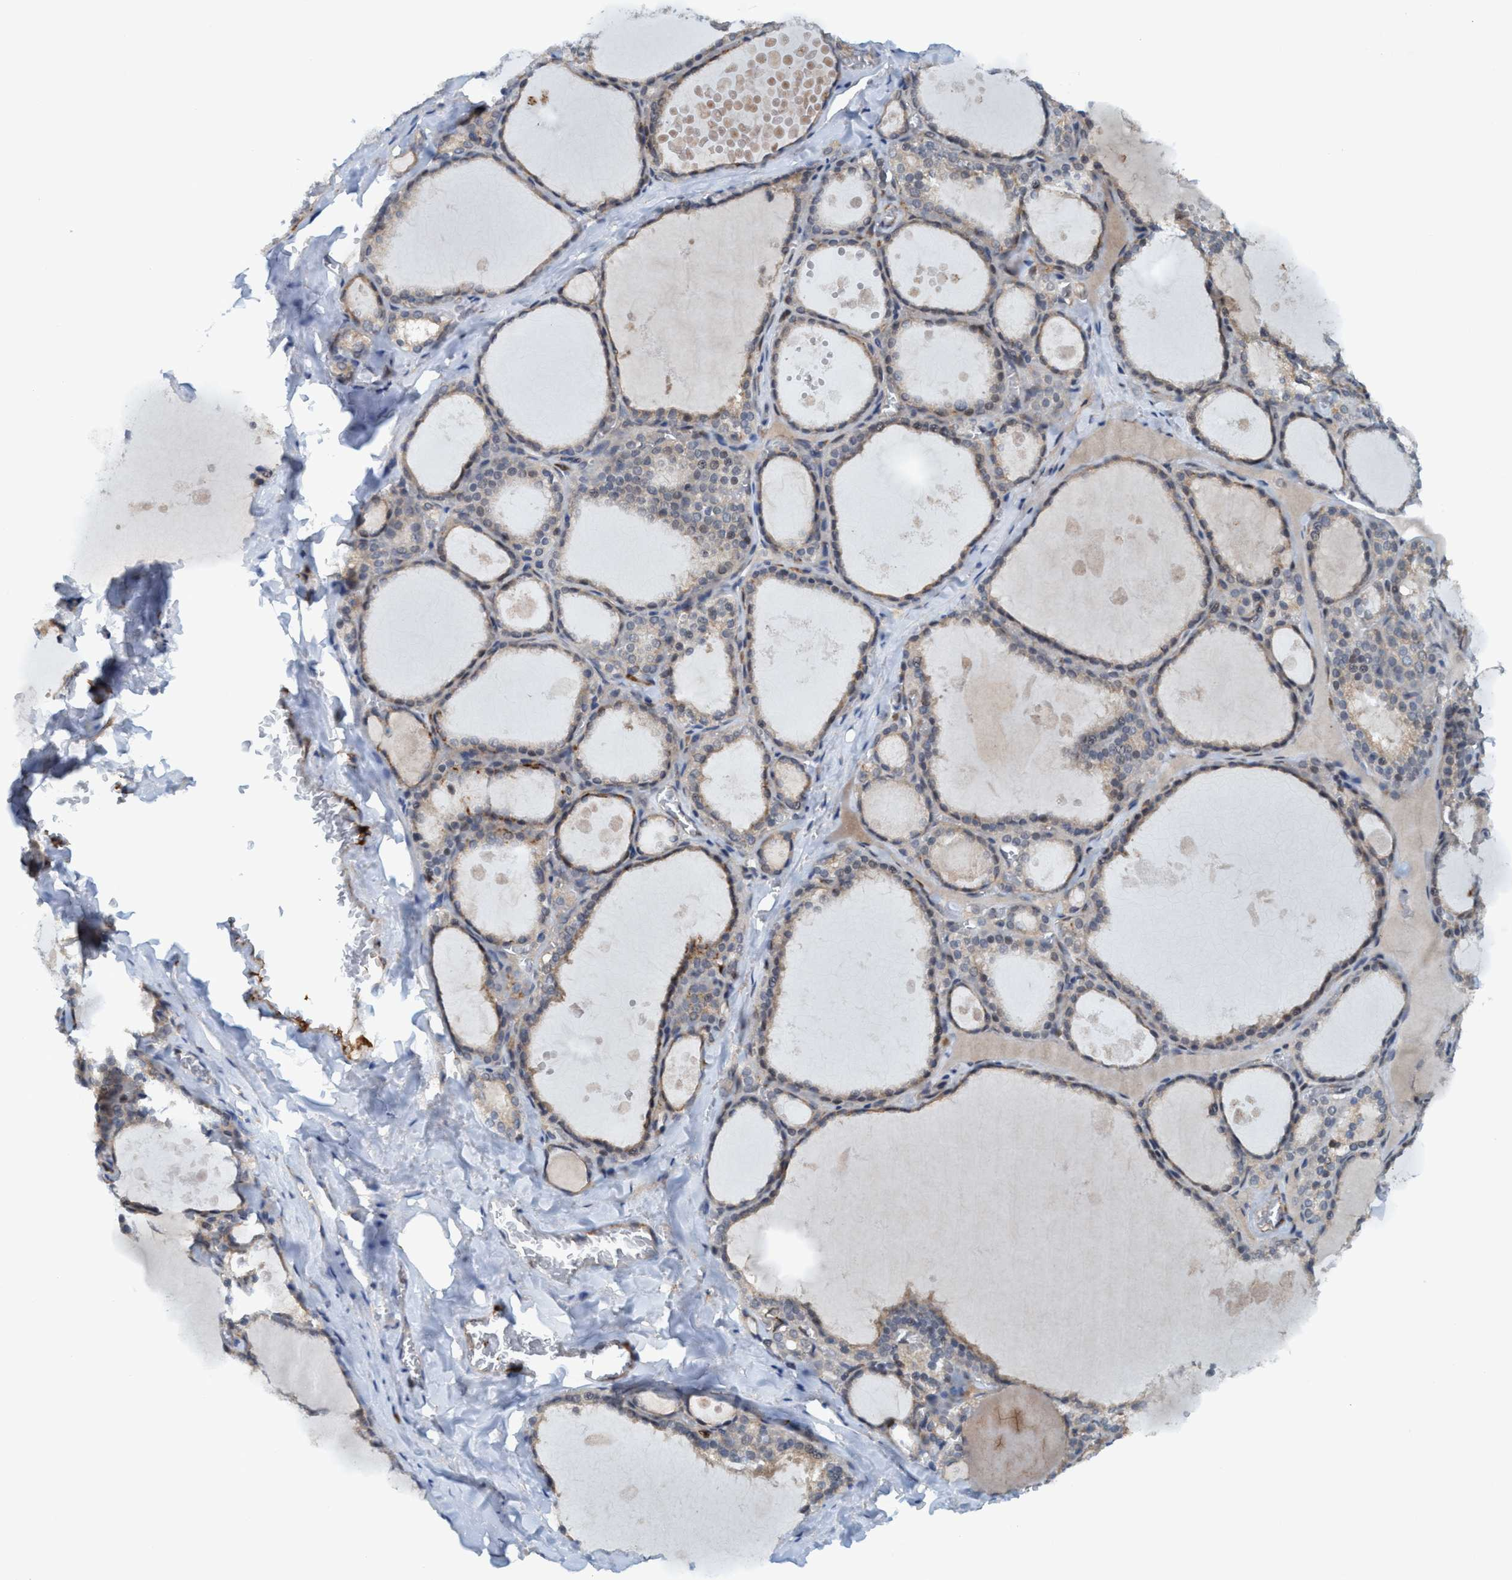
{"staining": {"intensity": "weak", "quantity": ">75%", "location": "cytoplasmic/membranous"}, "tissue": "thyroid gland", "cell_type": "Glandular cells", "image_type": "normal", "snomed": [{"axis": "morphology", "description": "Normal tissue, NOS"}, {"axis": "topography", "description": "Thyroid gland"}], "caption": "Benign thyroid gland was stained to show a protein in brown. There is low levels of weak cytoplasmic/membranous staining in about >75% of glandular cells. The protein of interest is stained brown, and the nuclei are stained in blue (DAB IHC with brightfield microscopy, high magnification).", "gene": "TRIM65", "patient": {"sex": "male", "age": 56}}